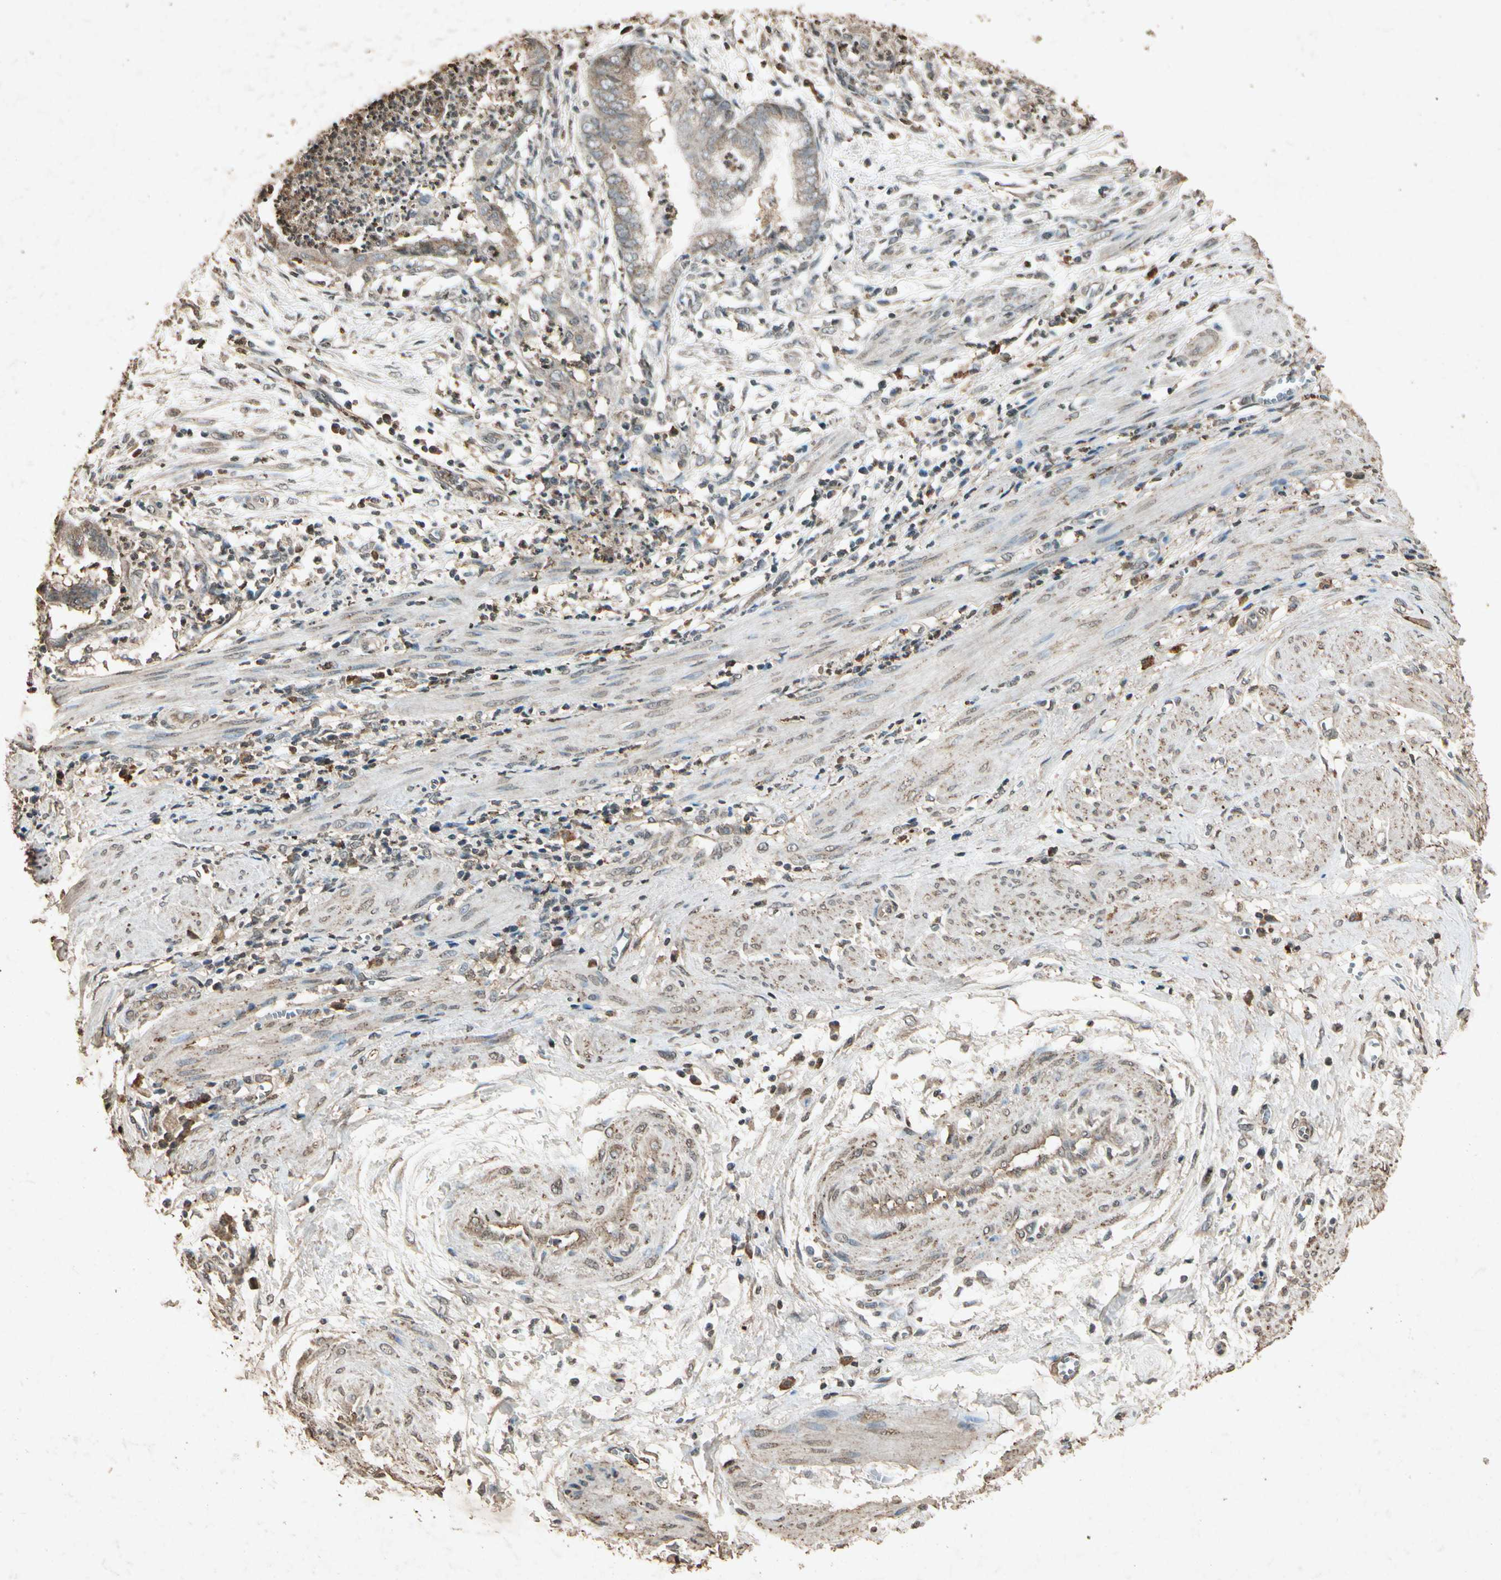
{"staining": {"intensity": "weak", "quantity": "25%-75%", "location": "cytoplasmic/membranous"}, "tissue": "endometrial cancer", "cell_type": "Tumor cells", "image_type": "cancer", "snomed": [{"axis": "morphology", "description": "Necrosis, NOS"}, {"axis": "morphology", "description": "Adenocarcinoma, NOS"}, {"axis": "topography", "description": "Endometrium"}], "caption": "Immunohistochemistry (IHC) image of adenocarcinoma (endometrial) stained for a protein (brown), which shows low levels of weak cytoplasmic/membranous staining in approximately 25%-75% of tumor cells.", "gene": "GC", "patient": {"sex": "female", "age": 79}}